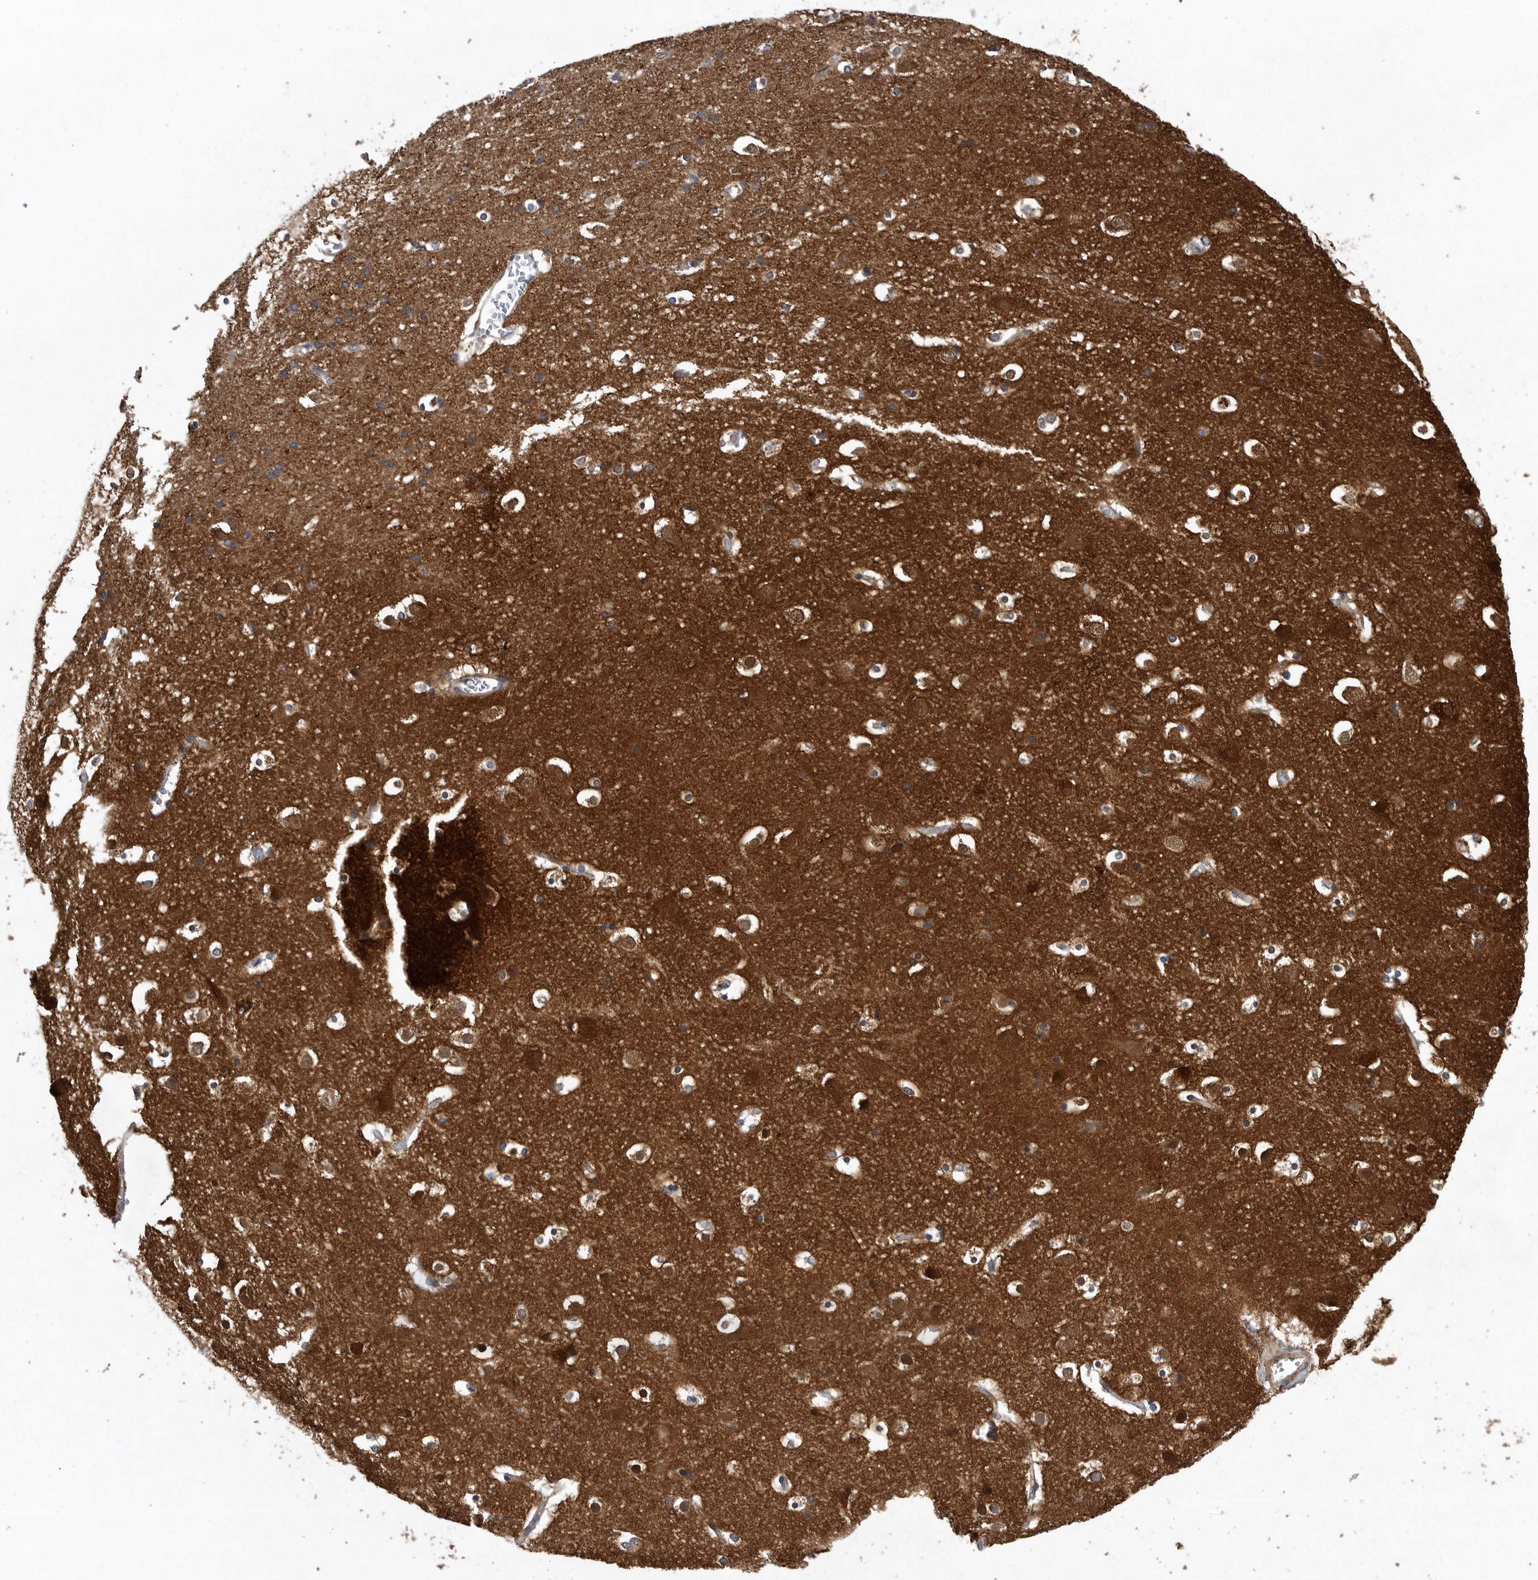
{"staining": {"intensity": "weak", "quantity": ">75%", "location": "cytoplasmic/membranous"}, "tissue": "cerebral cortex", "cell_type": "Endothelial cells", "image_type": "normal", "snomed": [{"axis": "morphology", "description": "Normal tissue, NOS"}, {"axis": "morphology", "description": "Developmental malformation"}, {"axis": "topography", "description": "Cerebral cortex"}], "caption": "Immunohistochemistry micrograph of normal cerebral cortex: human cerebral cortex stained using IHC exhibits low levels of weak protein expression localized specifically in the cytoplasmic/membranous of endothelial cells, appearing as a cytoplasmic/membranous brown color.", "gene": "OXR1", "patient": {"sex": "female", "age": 30}}